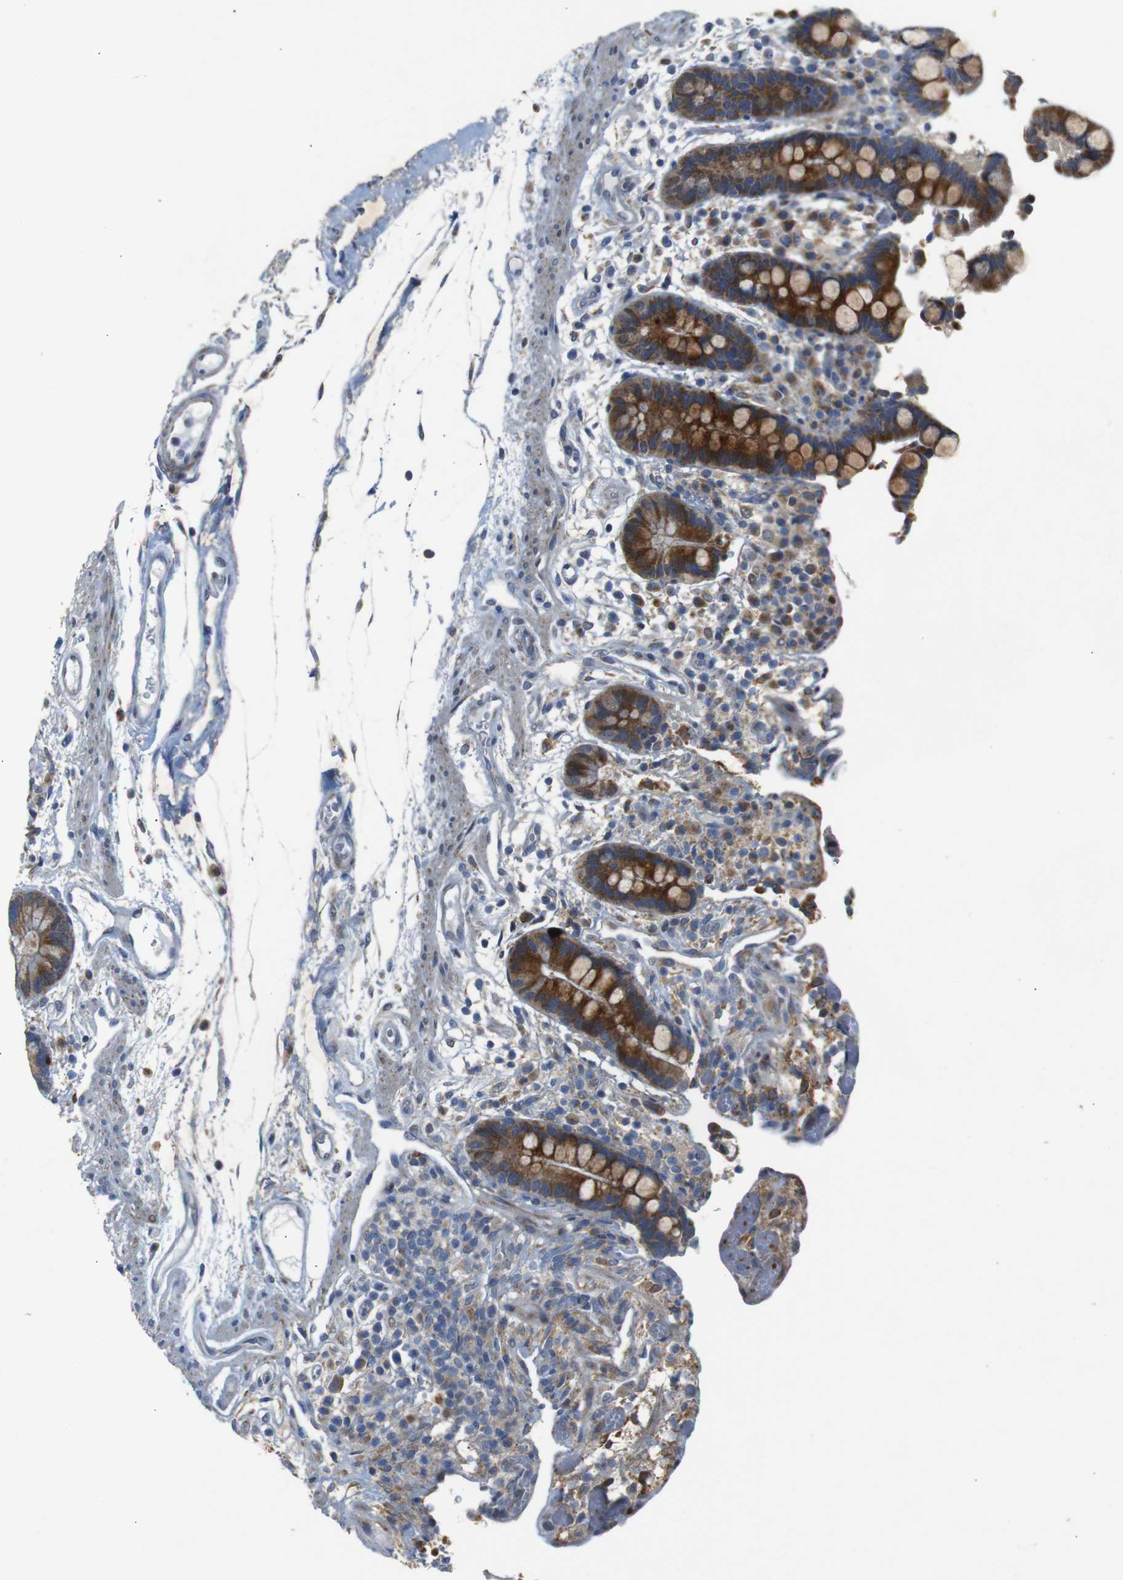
{"staining": {"intensity": "weak", "quantity": "25%-75%", "location": "cytoplasmic/membranous"}, "tissue": "colon", "cell_type": "Endothelial cells", "image_type": "normal", "snomed": [{"axis": "morphology", "description": "Normal tissue, NOS"}, {"axis": "topography", "description": "Colon"}], "caption": "This image demonstrates unremarkable colon stained with IHC to label a protein in brown. The cytoplasmic/membranous of endothelial cells show weak positivity for the protein. Nuclei are counter-stained blue.", "gene": "CHST10", "patient": {"sex": "male", "age": 73}}